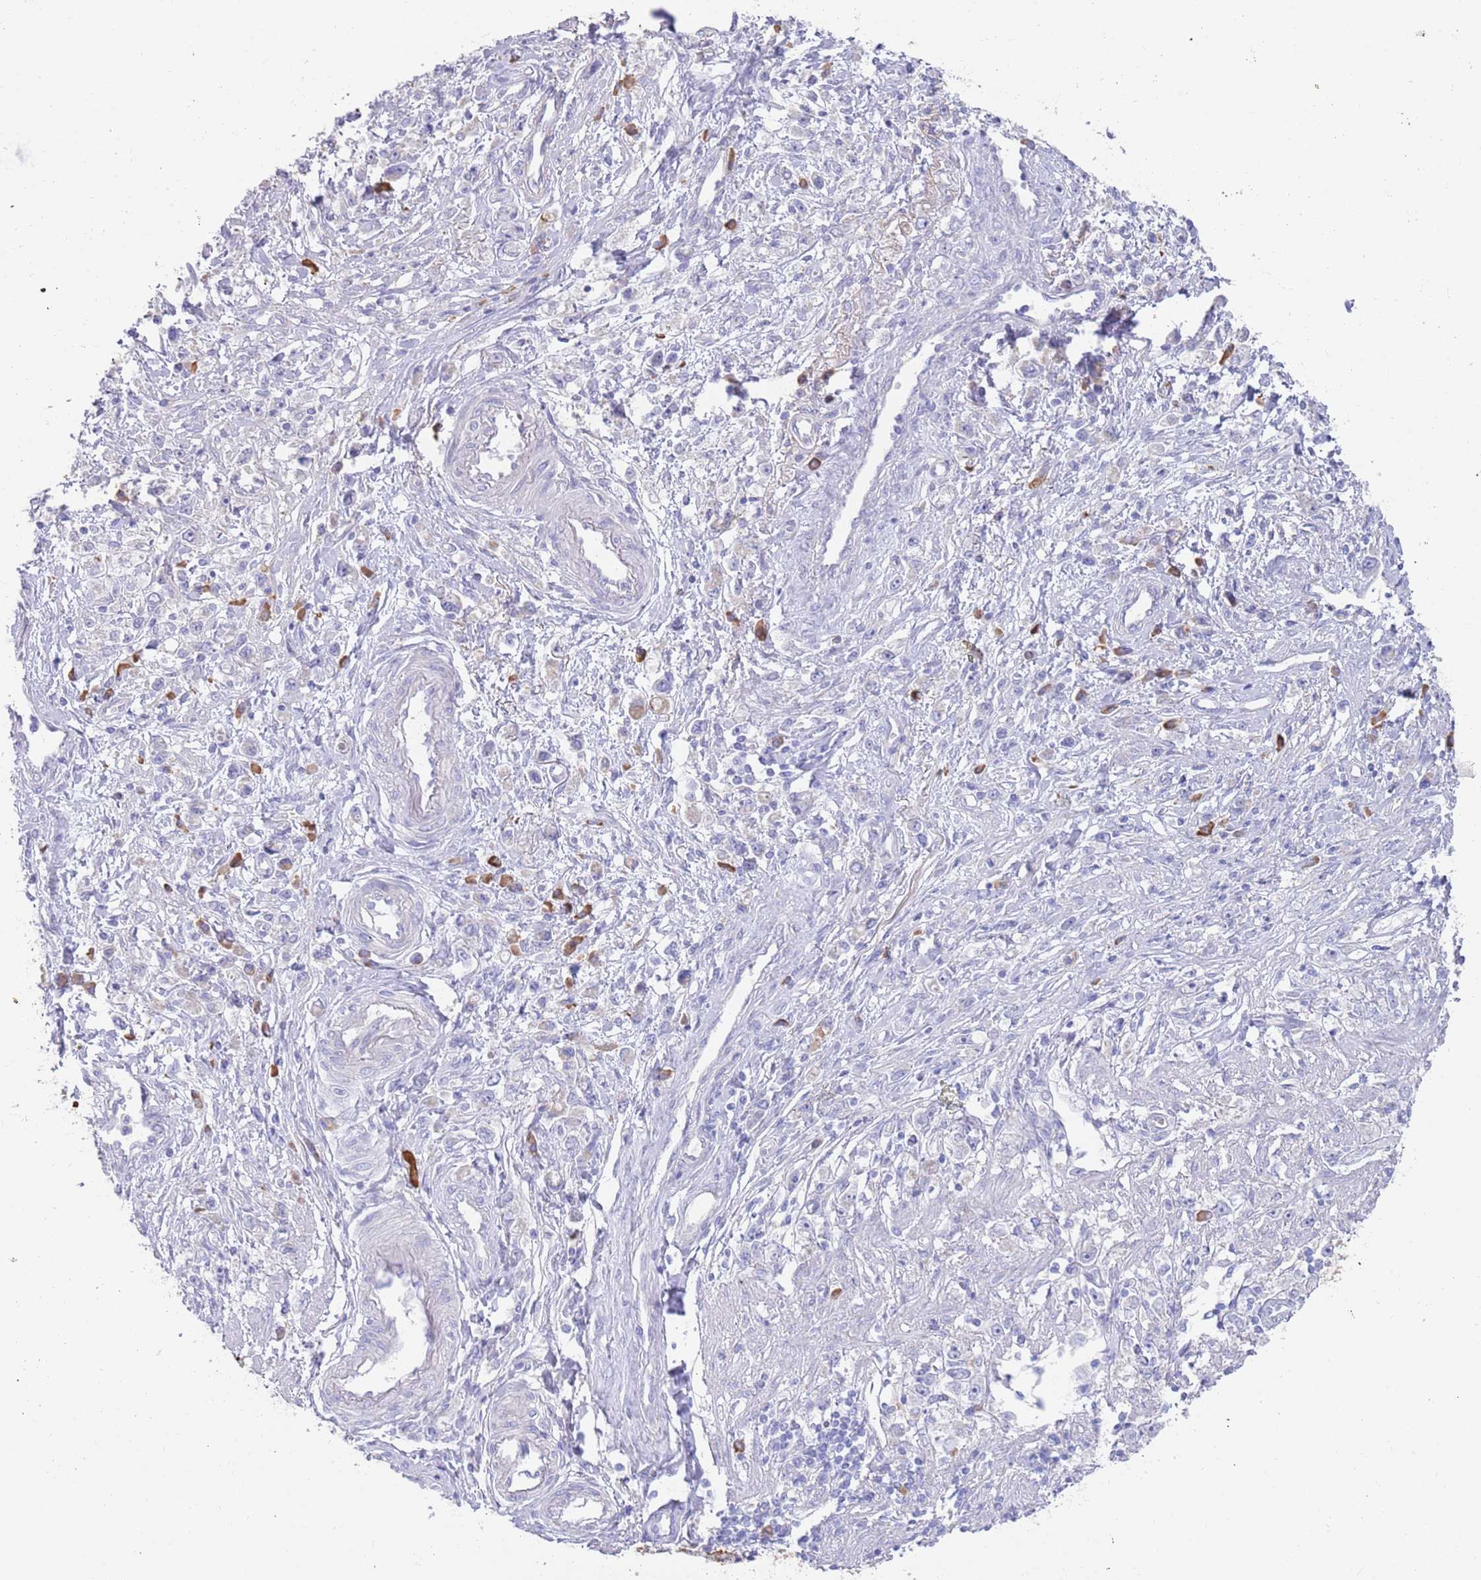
{"staining": {"intensity": "negative", "quantity": "none", "location": "none"}, "tissue": "stomach cancer", "cell_type": "Tumor cells", "image_type": "cancer", "snomed": [{"axis": "morphology", "description": "Adenocarcinoma, NOS"}, {"axis": "topography", "description": "Stomach"}], "caption": "Tumor cells are negative for protein expression in human stomach cancer. The staining was performed using DAB (3,3'-diaminobenzidine) to visualize the protein expression in brown, while the nuclei were stained in blue with hematoxylin (Magnification: 20x).", "gene": "CCDC149", "patient": {"sex": "female", "age": 59}}